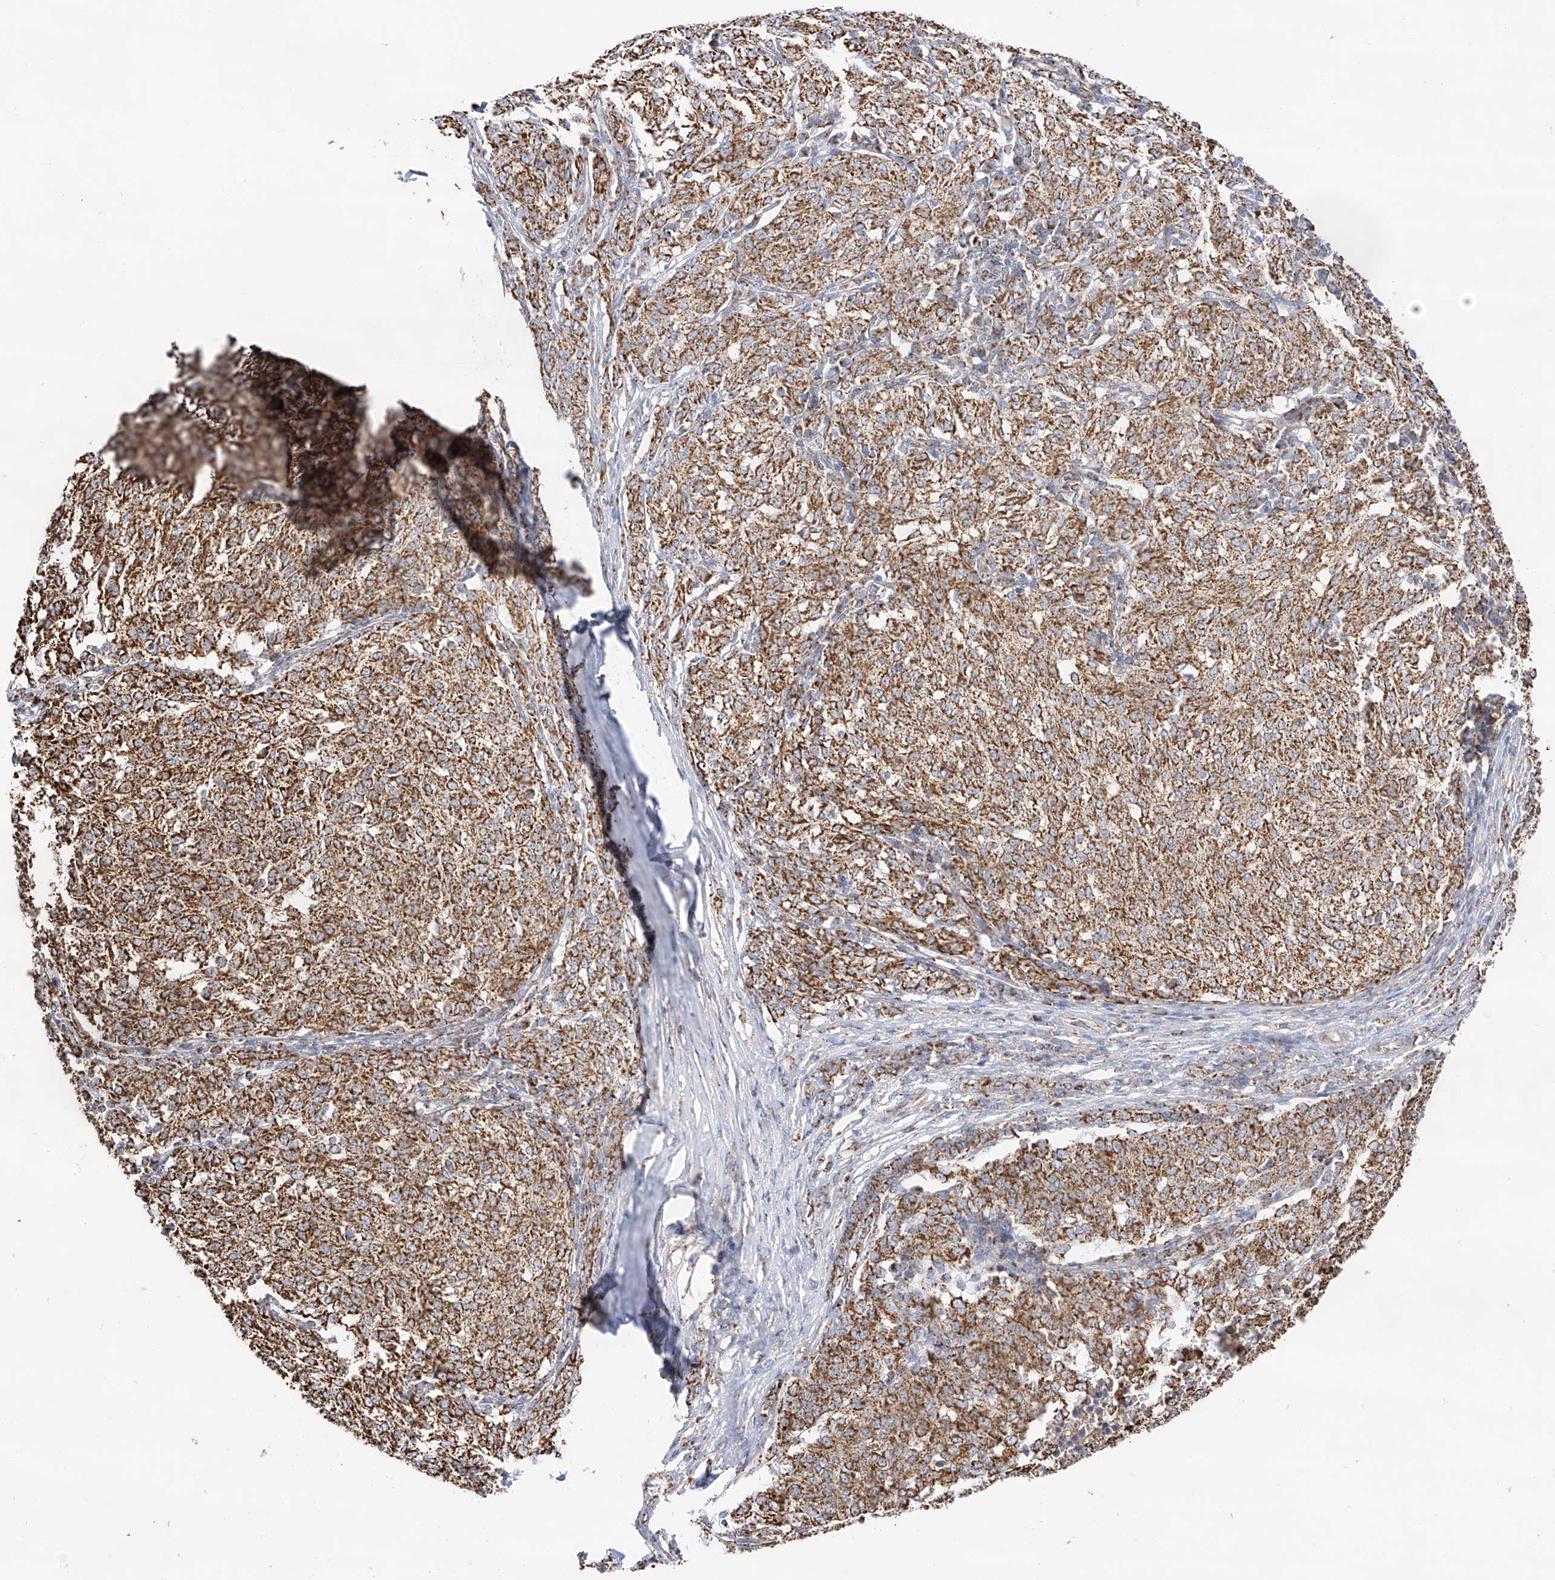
{"staining": {"intensity": "moderate", "quantity": ">75%", "location": "cytoplasmic/membranous"}, "tissue": "melanoma", "cell_type": "Tumor cells", "image_type": "cancer", "snomed": [{"axis": "morphology", "description": "Malignant melanoma, NOS"}, {"axis": "topography", "description": "Skin"}], "caption": "This is a micrograph of IHC staining of malignant melanoma, which shows moderate staining in the cytoplasmic/membranous of tumor cells.", "gene": "TTC27", "patient": {"sex": "female", "age": 72}}